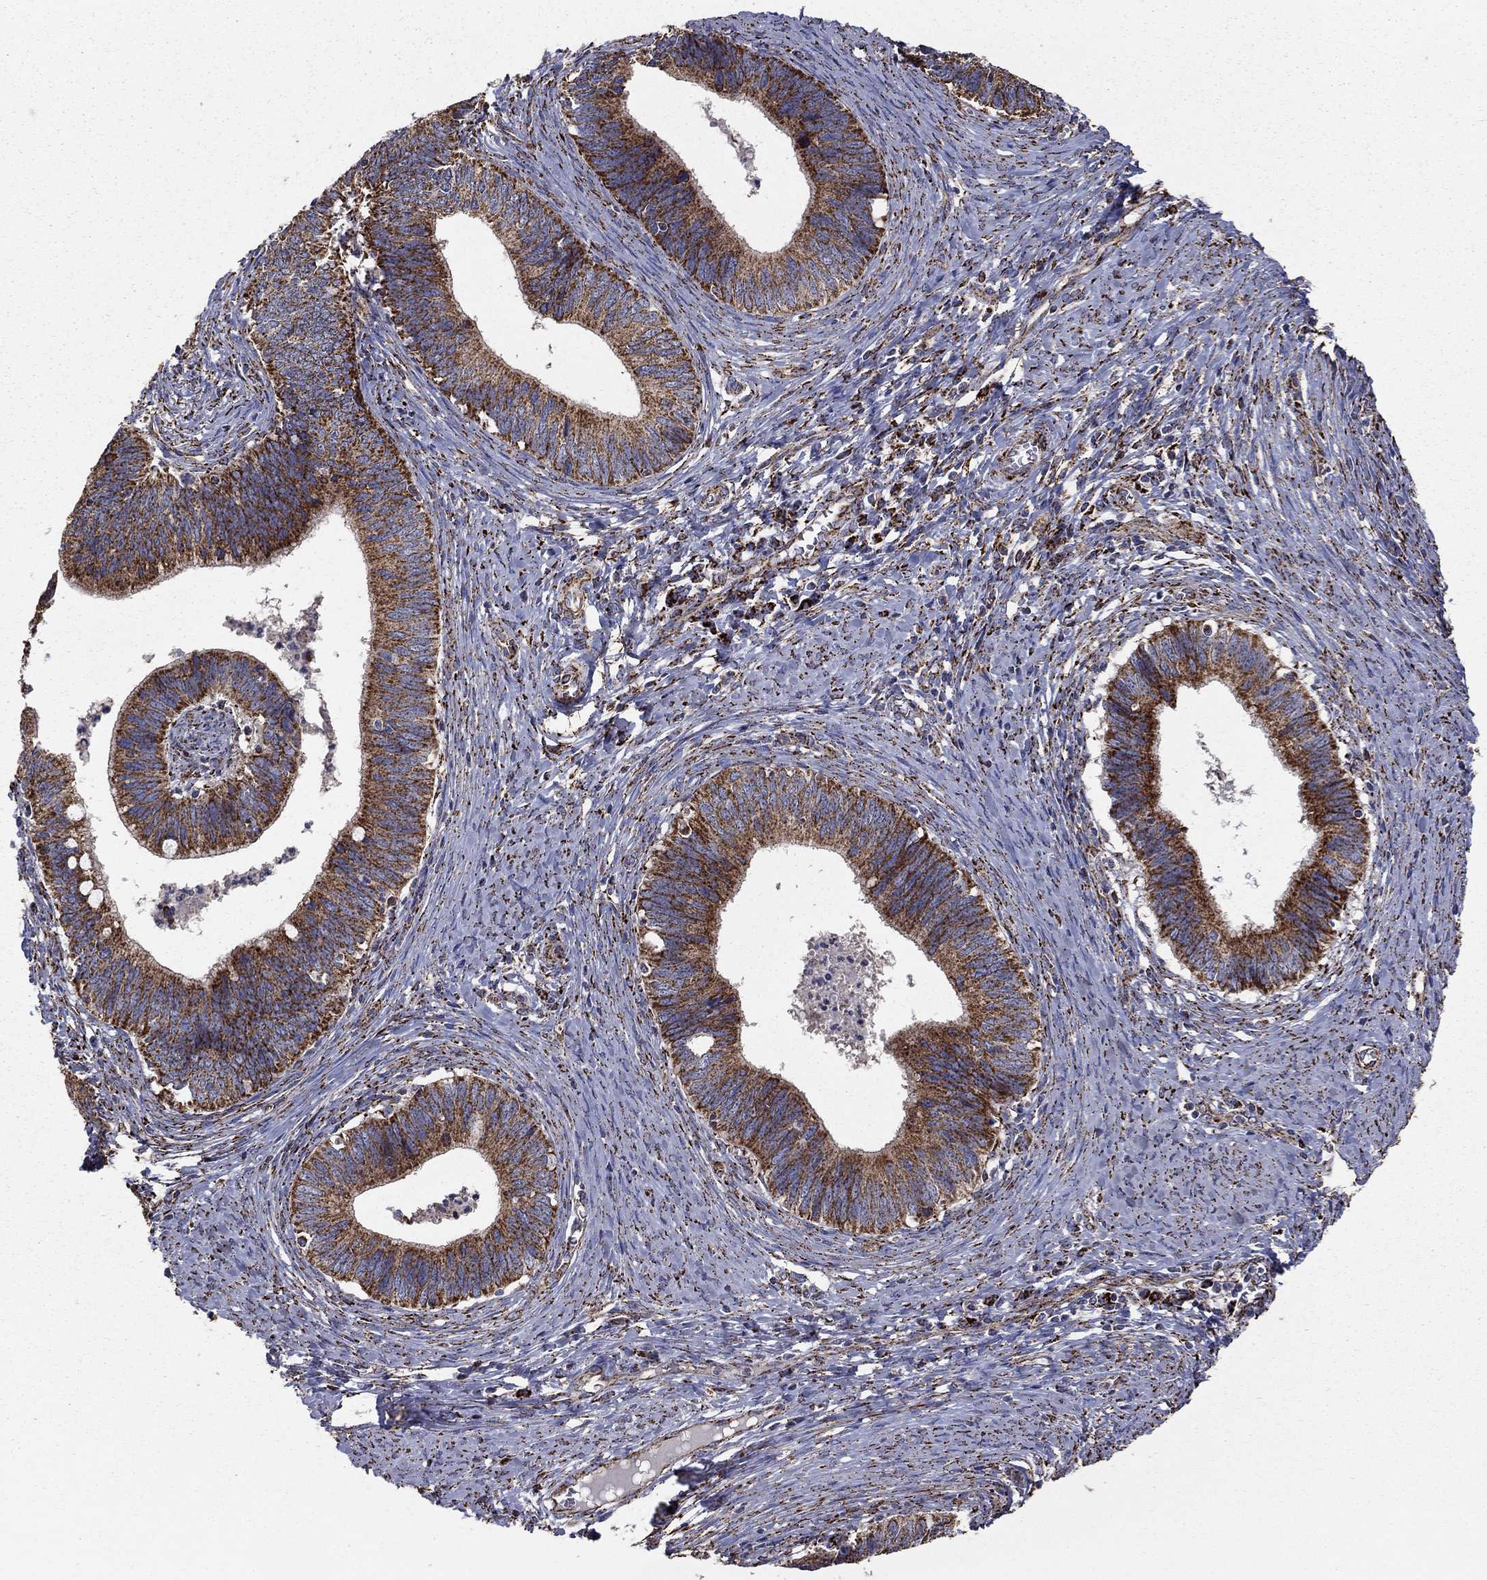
{"staining": {"intensity": "strong", "quantity": ">75%", "location": "cytoplasmic/membranous"}, "tissue": "cervical cancer", "cell_type": "Tumor cells", "image_type": "cancer", "snomed": [{"axis": "morphology", "description": "Adenocarcinoma, NOS"}, {"axis": "topography", "description": "Cervix"}], "caption": "Protein staining of cervical cancer (adenocarcinoma) tissue exhibits strong cytoplasmic/membranous staining in about >75% of tumor cells. (IHC, brightfield microscopy, high magnification).", "gene": "GCSH", "patient": {"sex": "female", "age": 42}}